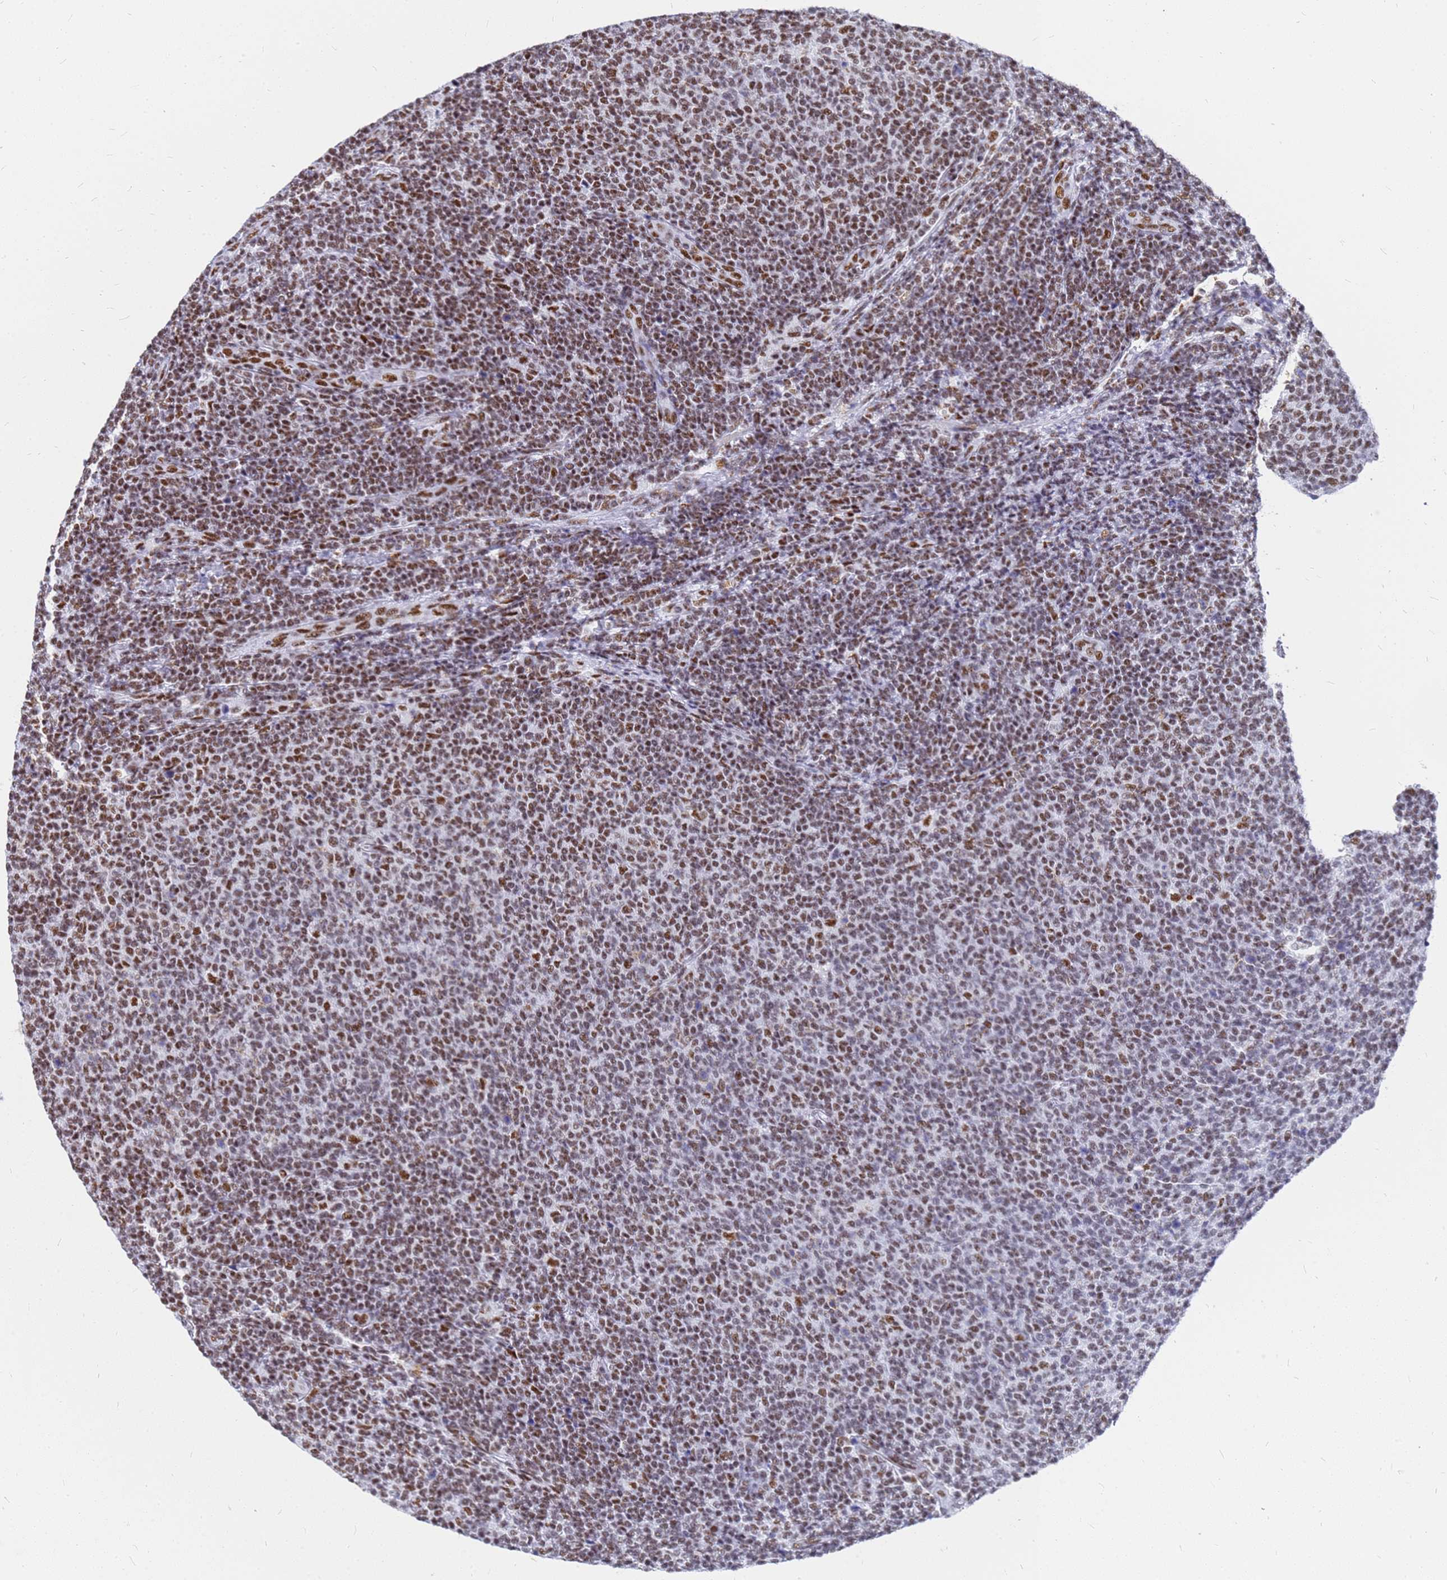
{"staining": {"intensity": "moderate", "quantity": "25%-75%", "location": "nuclear"}, "tissue": "lymphoma", "cell_type": "Tumor cells", "image_type": "cancer", "snomed": [{"axis": "morphology", "description": "Malignant lymphoma, non-Hodgkin's type, Low grade"}, {"axis": "topography", "description": "Lymph node"}], "caption": "Brown immunohistochemical staining in human lymphoma displays moderate nuclear expression in about 25%-75% of tumor cells.", "gene": "SART3", "patient": {"sex": "male", "age": 66}}